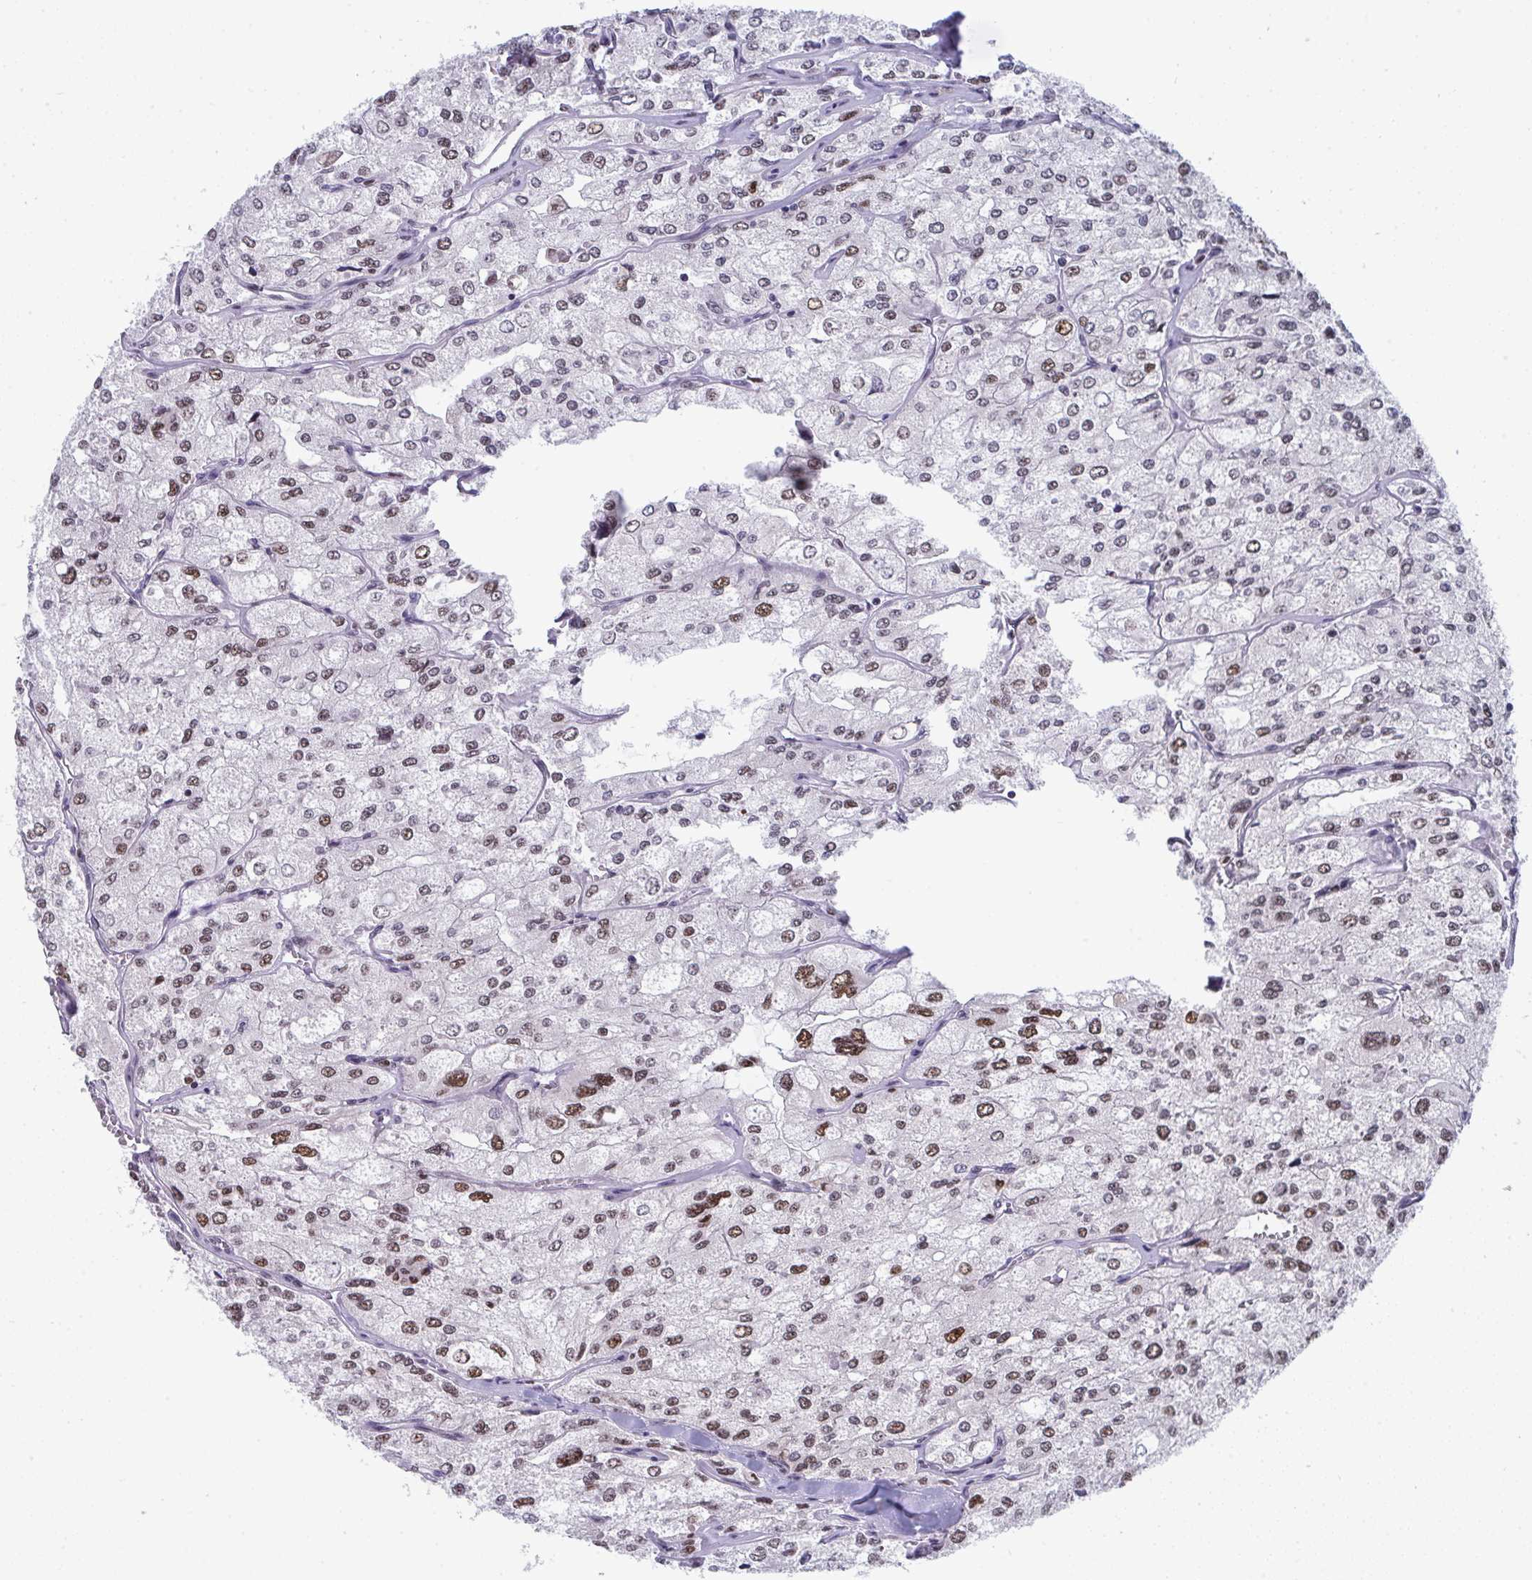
{"staining": {"intensity": "moderate", "quantity": "25%-75%", "location": "nuclear"}, "tissue": "renal cancer", "cell_type": "Tumor cells", "image_type": "cancer", "snomed": [{"axis": "morphology", "description": "Adenocarcinoma, NOS"}, {"axis": "topography", "description": "Kidney"}], "caption": "Immunohistochemistry (IHC) histopathology image of human renal cancer (adenocarcinoma) stained for a protein (brown), which shows medium levels of moderate nuclear staining in about 25%-75% of tumor cells.", "gene": "JDP2", "patient": {"sex": "female", "age": 70}}